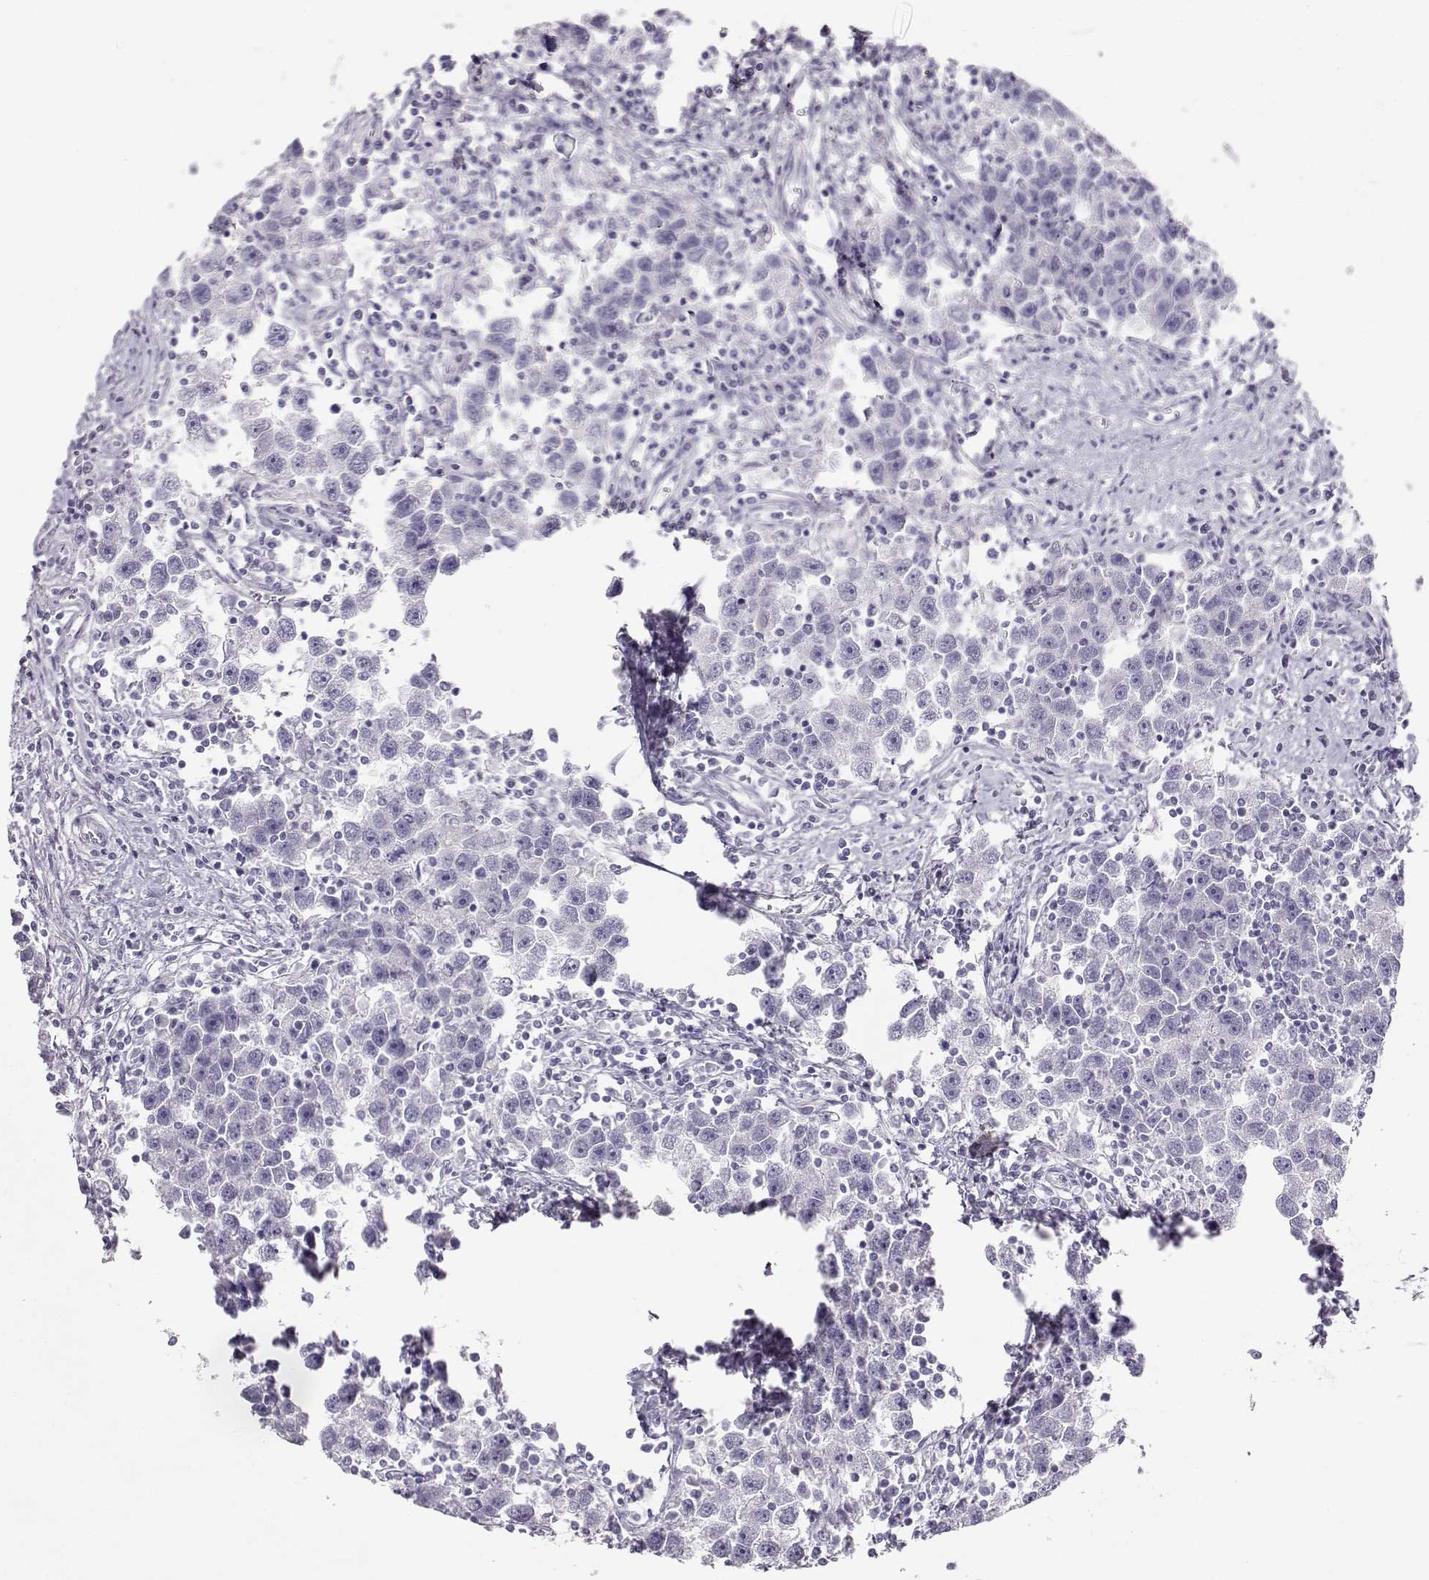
{"staining": {"intensity": "negative", "quantity": "none", "location": "none"}, "tissue": "testis cancer", "cell_type": "Tumor cells", "image_type": "cancer", "snomed": [{"axis": "morphology", "description": "Seminoma, NOS"}, {"axis": "topography", "description": "Testis"}], "caption": "This is a micrograph of immunohistochemistry staining of seminoma (testis), which shows no staining in tumor cells.", "gene": "ACTN2", "patient": {"sex": "male", "age": 30}}